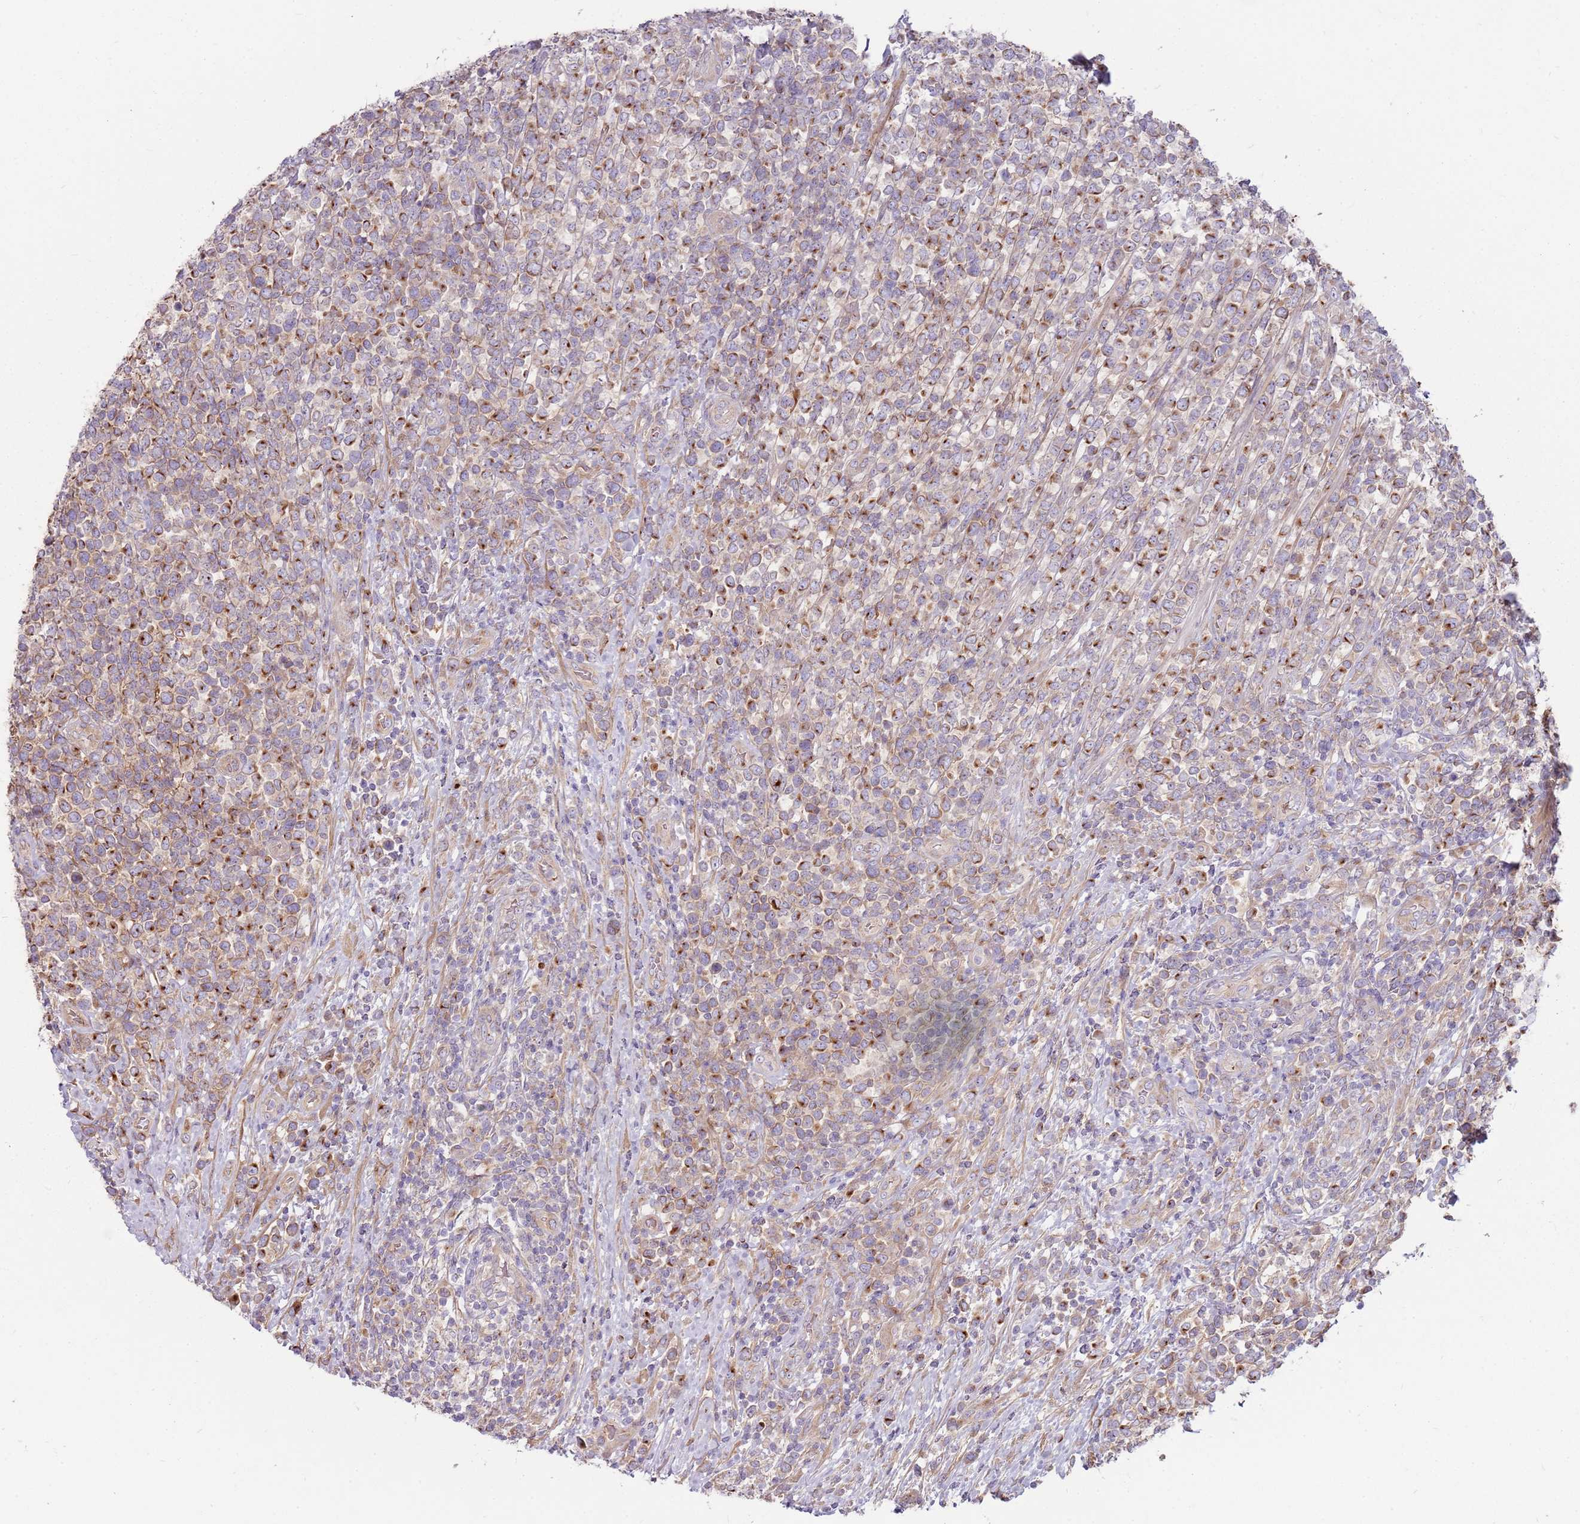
{"staining": {"intensity": "strong", "quantity": "25%-75%", "location": "cytoplasmic/membranous"}, "tissue": "lymphoma", "cell_type": "Tumor cells", "image_type": "cancer", "snomed": [{"axis": "morphology", "description": "Malignant lymphoma, non-Hodgkin's type, High grade"}, {"axis": "topography", "description": "Soft tissue"}], "caption": "Protein positivity by immunohistochemistry (IHC) exhibits strong cytoplasmic/membranous expression in approximately 25%-75% of tumor cells in lymphoma.", "gene": "EMC1", "patient": {"sex": "female", "age": 56}}